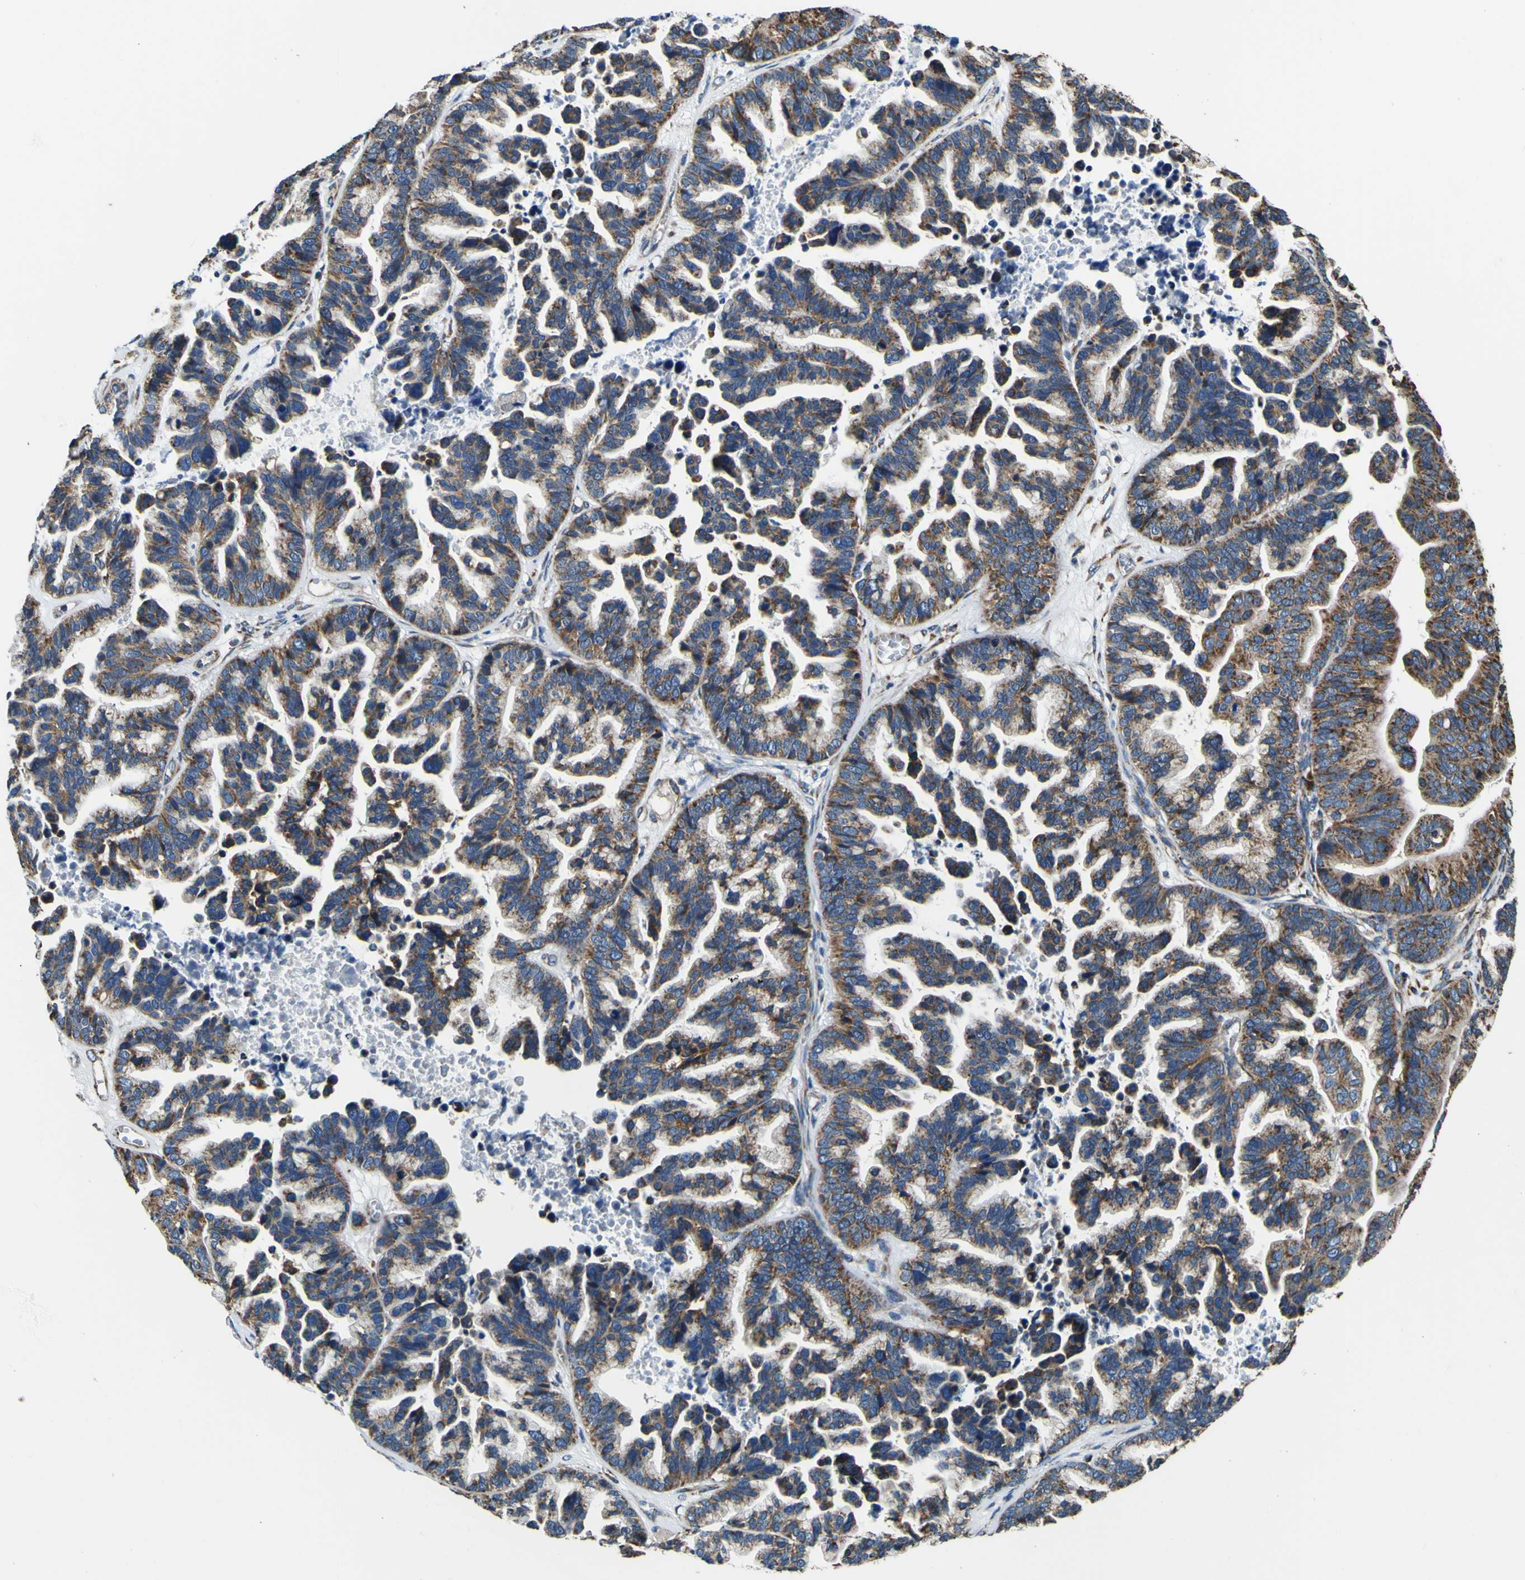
{"staining": {"intensity": "moderate", "quantity": ">75%", "location": "cytoplasmic/membranous"}, "tissue": "ovarian cancer", "cell_type": "Tumor cells", "image_type": "cancer", "snomed": [{"axis": "morphology", "description": "Cystadenocarcinoma, serous, NOS"}, {"axis": "topography", "description": "Ovary"}], "caption": "Immunohistochemical staining of ovarian cancer demonstrates medium levels of moderate cytoplasmic/membranous protein positivity in about >75% of tumor cells. (DAB (3,3'-diaminobenzidine) IHC with brightfield microscopy, high magnification).", "gene": "INPP5A", "patient": {"sex": "female", "age": 56}}